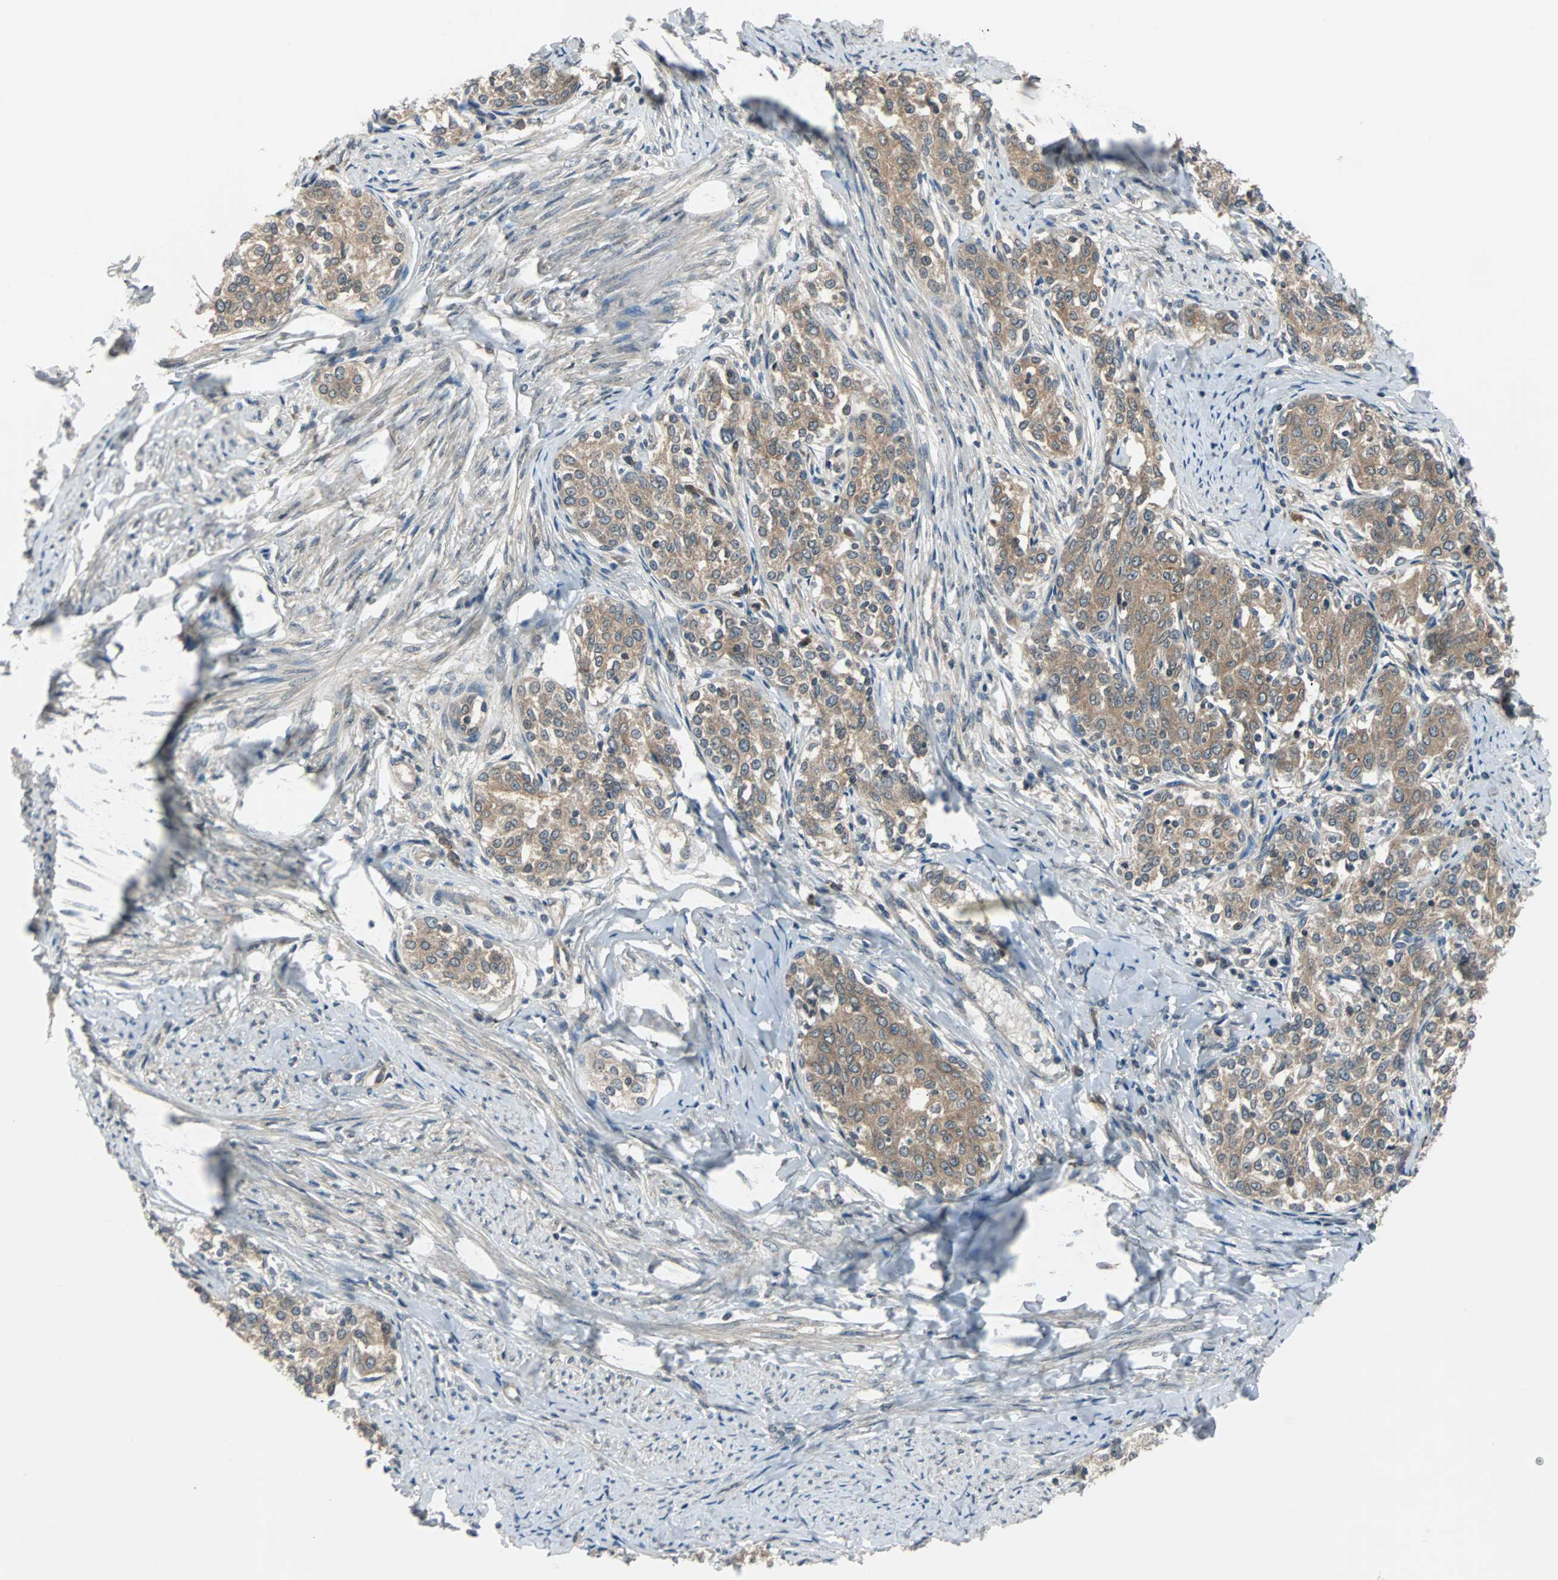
{"staining": {"intensity": "moderate", "quantity": ">75%", "location": "cytoplasmic/membranous"}, "tissue": "cervical cancer", "cell_type": "Tumor cells", "image_type": "cancer", "snomed": [{"axis": "morphology", "description": "Squamous cell carcinoma, NOS"}, {"axis": "morphology", "description": "Adenocarcinoma, NOS"}, {"axis": "topography", "description": "Cervix"}], "caption": "Immunohistochemical staining of cervical adenocarcinoma reveals medium levels of moderate cytoplasmic/membranous protein expression in about >75% of tumor cells. (DAB (3,3'-diaminobenzidine) IHC with brightfield microscopy, high magnification).", "gene": "ARF1", "patient": {"sex": "female", "age": 52}}